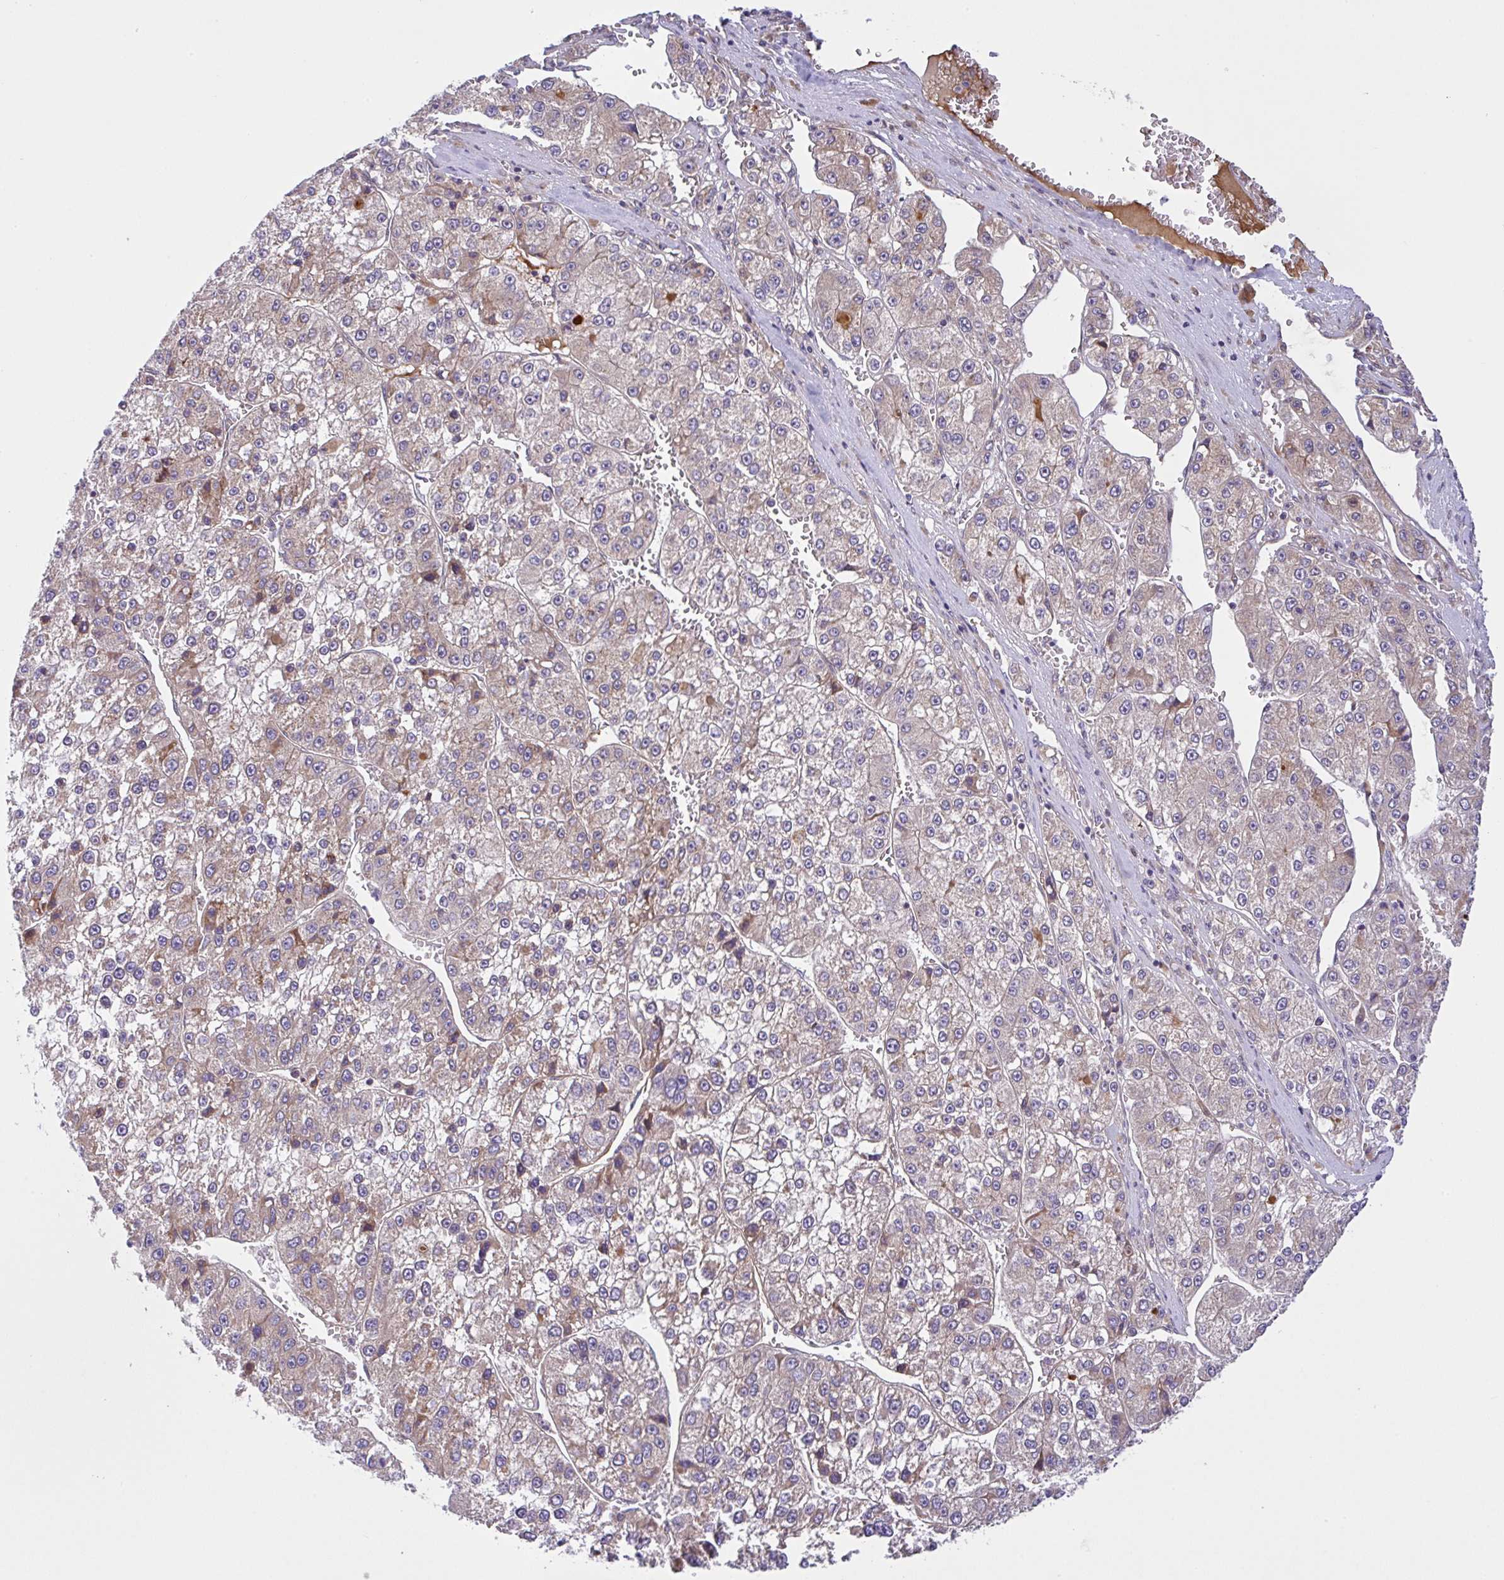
{"staining": {"intensity": "weak", "quantity": "<25%", "location": "cytoplasmic/membranous"}, "tissue": "liver cancer", "cell_type": "Tumor cells", "image_type": "cancer", "snomed": [{"axis": "morphology", "description": "Carcinoma, Hepatocellular, NOS"}, {"axis": "topography", "description": "Liver"}], "caption": "Immunohistochemical staining of human hepatocellular carcinoma (liver) reveals no significant positivity in tumor cells. (Immunohistochemistry (ihc), brightfield microscopy, high magnification).", "gene": "UBE4A", "patient": {"sex": "female", "age": 73}}